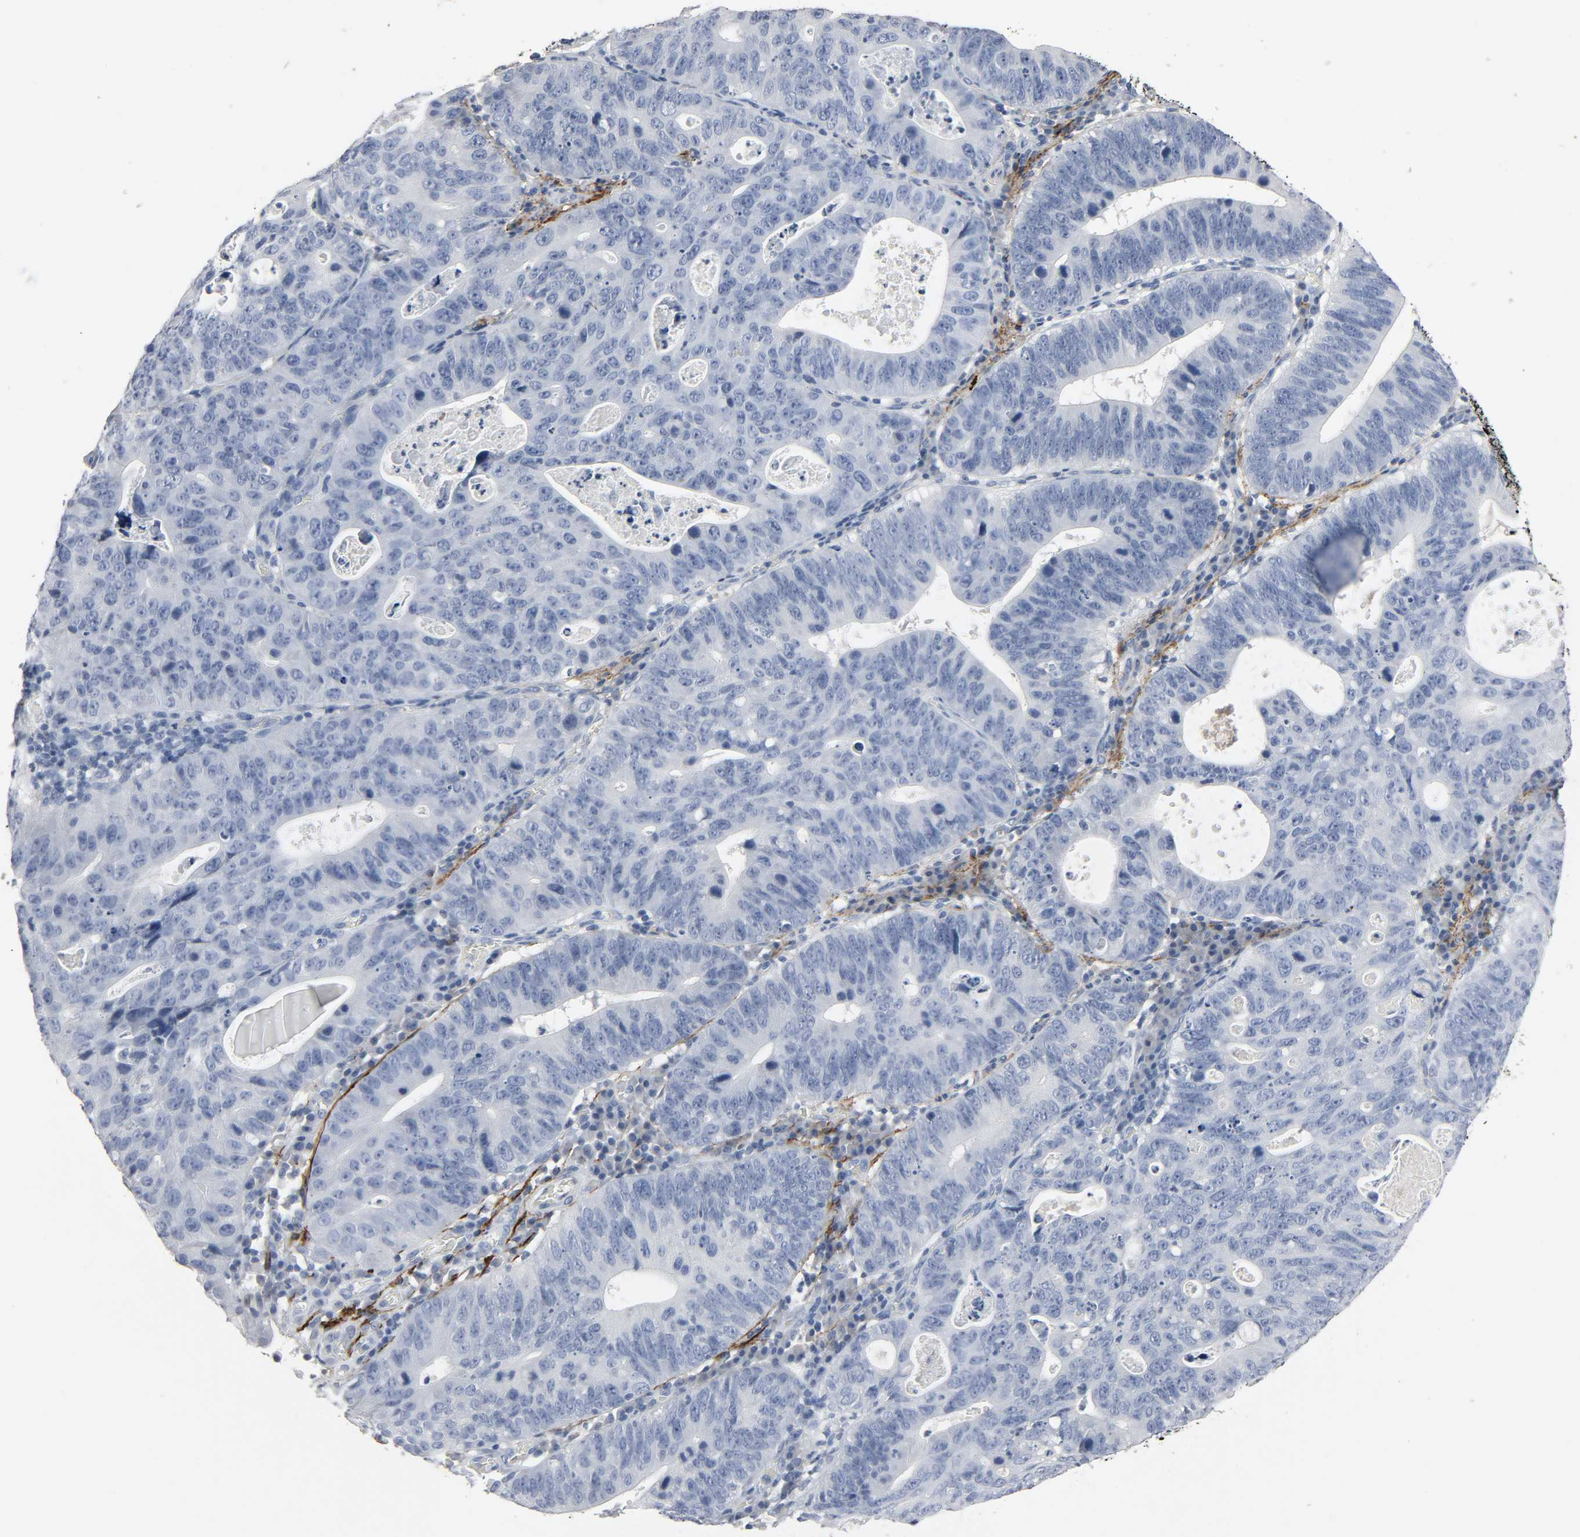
{"staining": {"intensity": "negative", "quantity": "none", "location": "none"}, "tissue": "stomach cancer", "cell_type": "Tumor cells", "image_type": "cancer", "snomed": [{"axis": "morphology", "description": "Adenocarcinoma, NOS"}, {"axis": "topography", "description": "Stomach"}], "caption": "High power microscopy image of an IHC image of stomach cancer (adenocarcinoma), revealing no significant expression in tumor cells.", "gene": "FBLN5", "patient": {"sex": "male", "age": 59}}